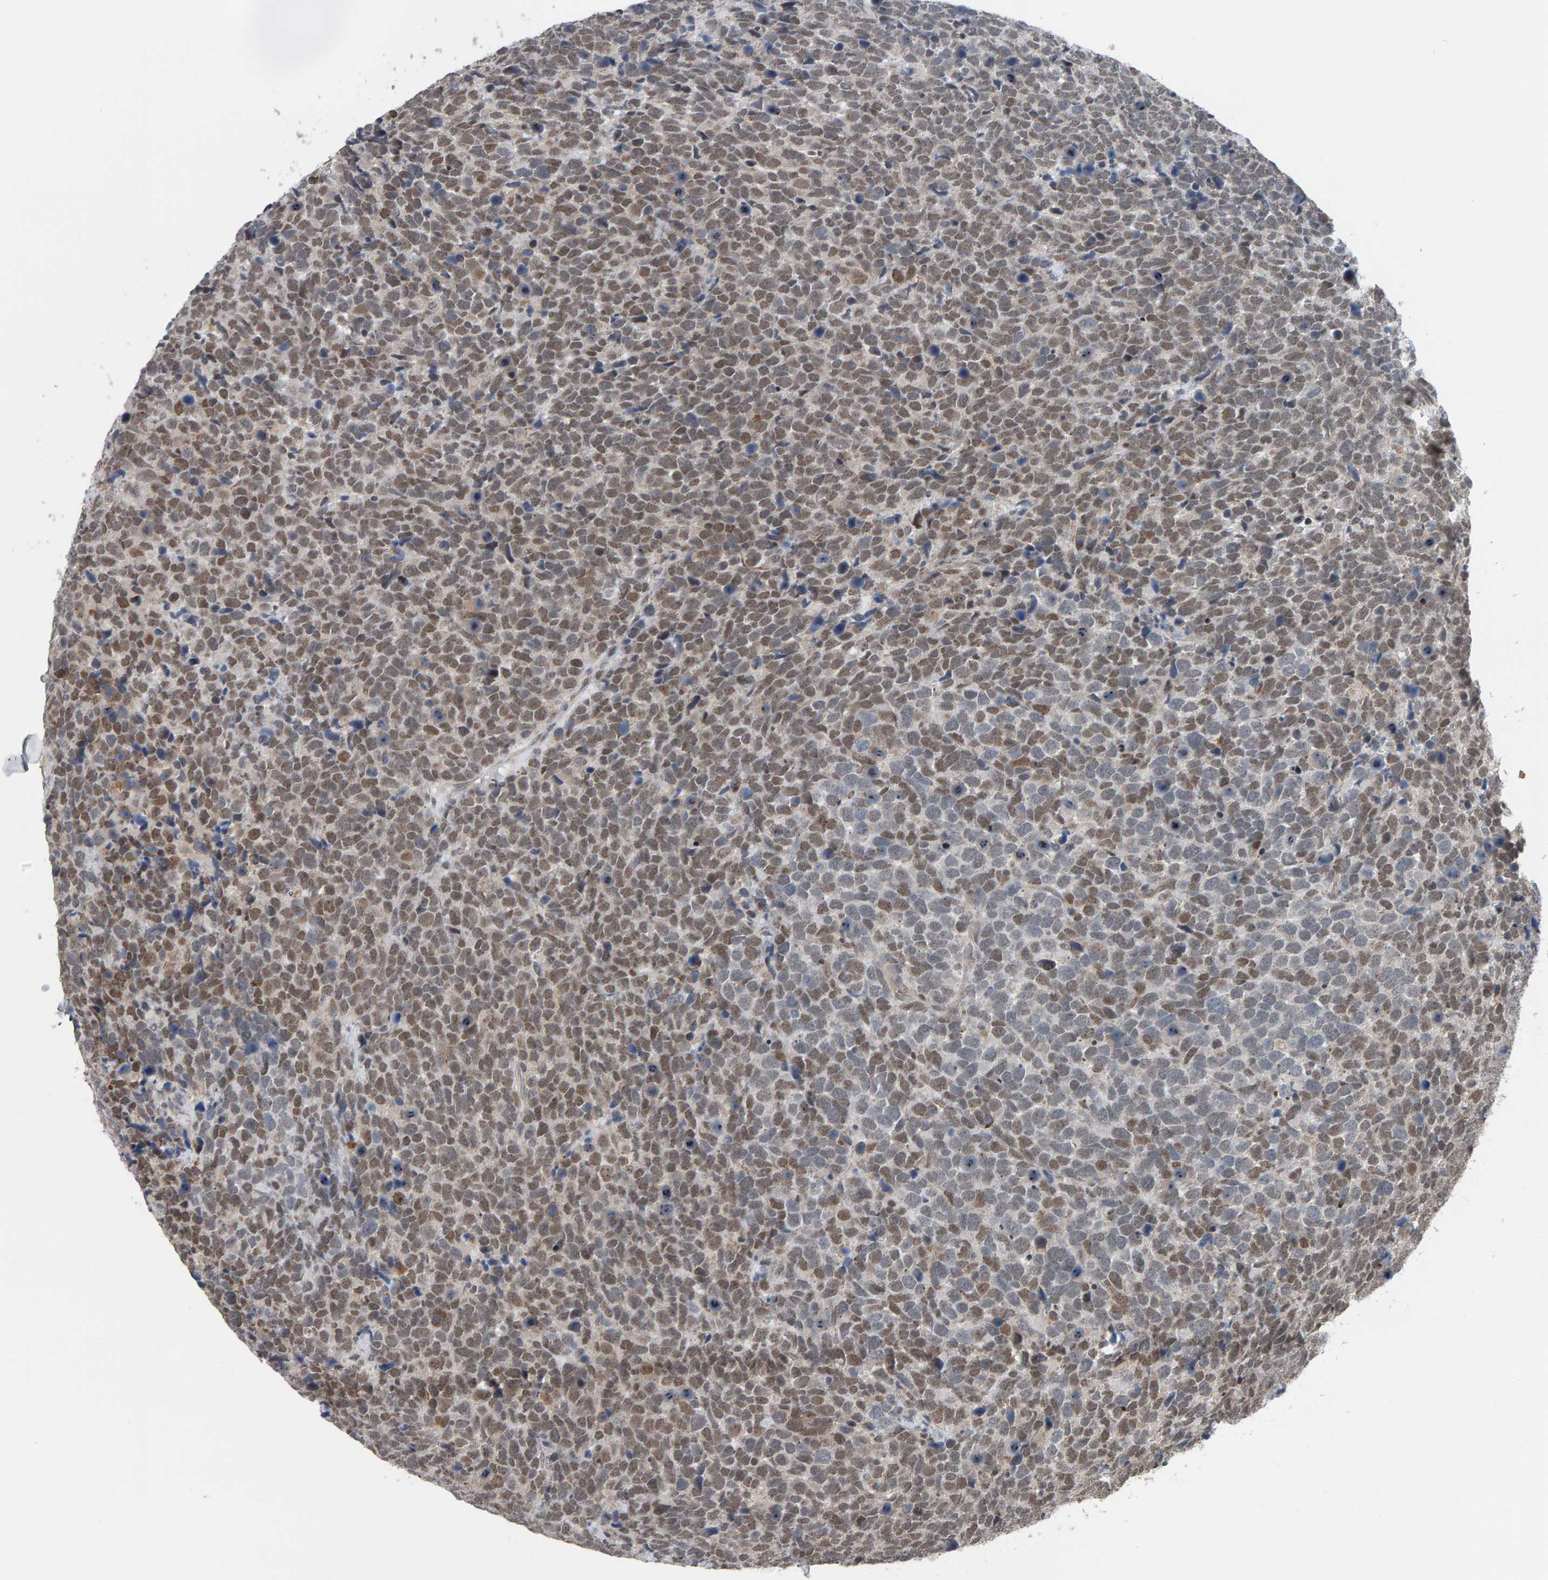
{"staining": {"intensity": "weak", "quantity": ">75%", "location": "nuclear"}, "tissue": "urothelial cancer", "cell_type": "Tumor cells", "image_type": "cancer", "snomed": [{"axis": "morphology", "description": "Urothelial carcinoma, High grade"}, {"axis": "topography", "description": "Urinary bladder"}], "caption": "Protein staining demonstrates weak nuclear staining in about >75% of tumor cells in high-grade urothelial carcinoma.", "gene": "COASY", "patient": {"sex": "female", "age": 82}}